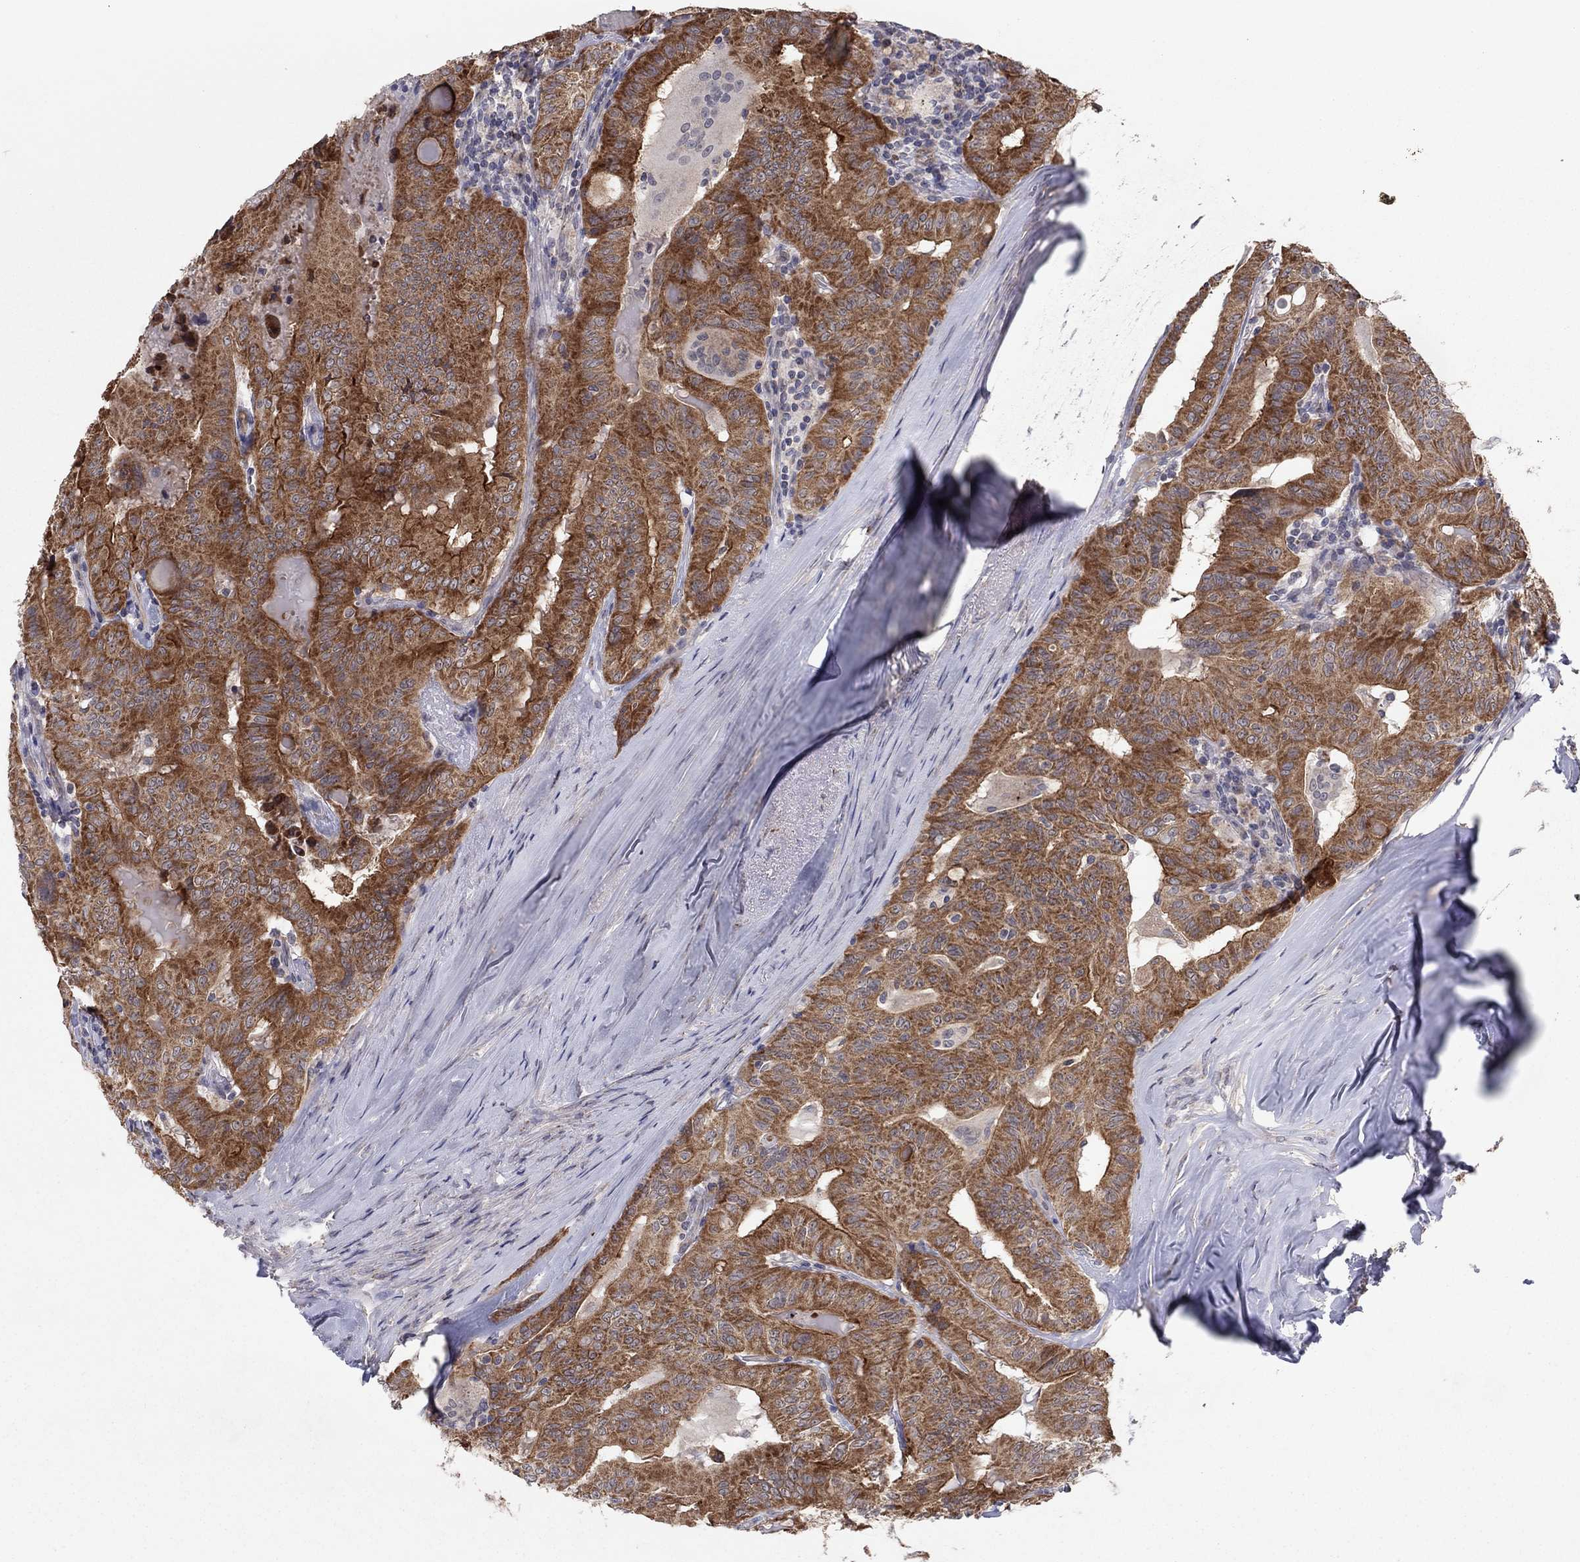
{"staining": {"intensity": "strong", "quantity": ">75%", "location": "cytoplasmic/membranous"}, "tissue": "thyroid cancer", "cell_type": "Tumor cells", "image_type": "cancer", "snomed": [{"axis": "morphology", "description": "Papillary adenocarcinoma, NOS"}, {"axis": "topography", "description": "Thyroid gland"}], "caption": "Immunohistochemical staining of thyroid cancer exhibits high levels of strong cytoplasmic/membranous expression in approximately >75% of tumor cells.", "gene": "CRACDL", "patient": {"sex": "female", "age": 68}}